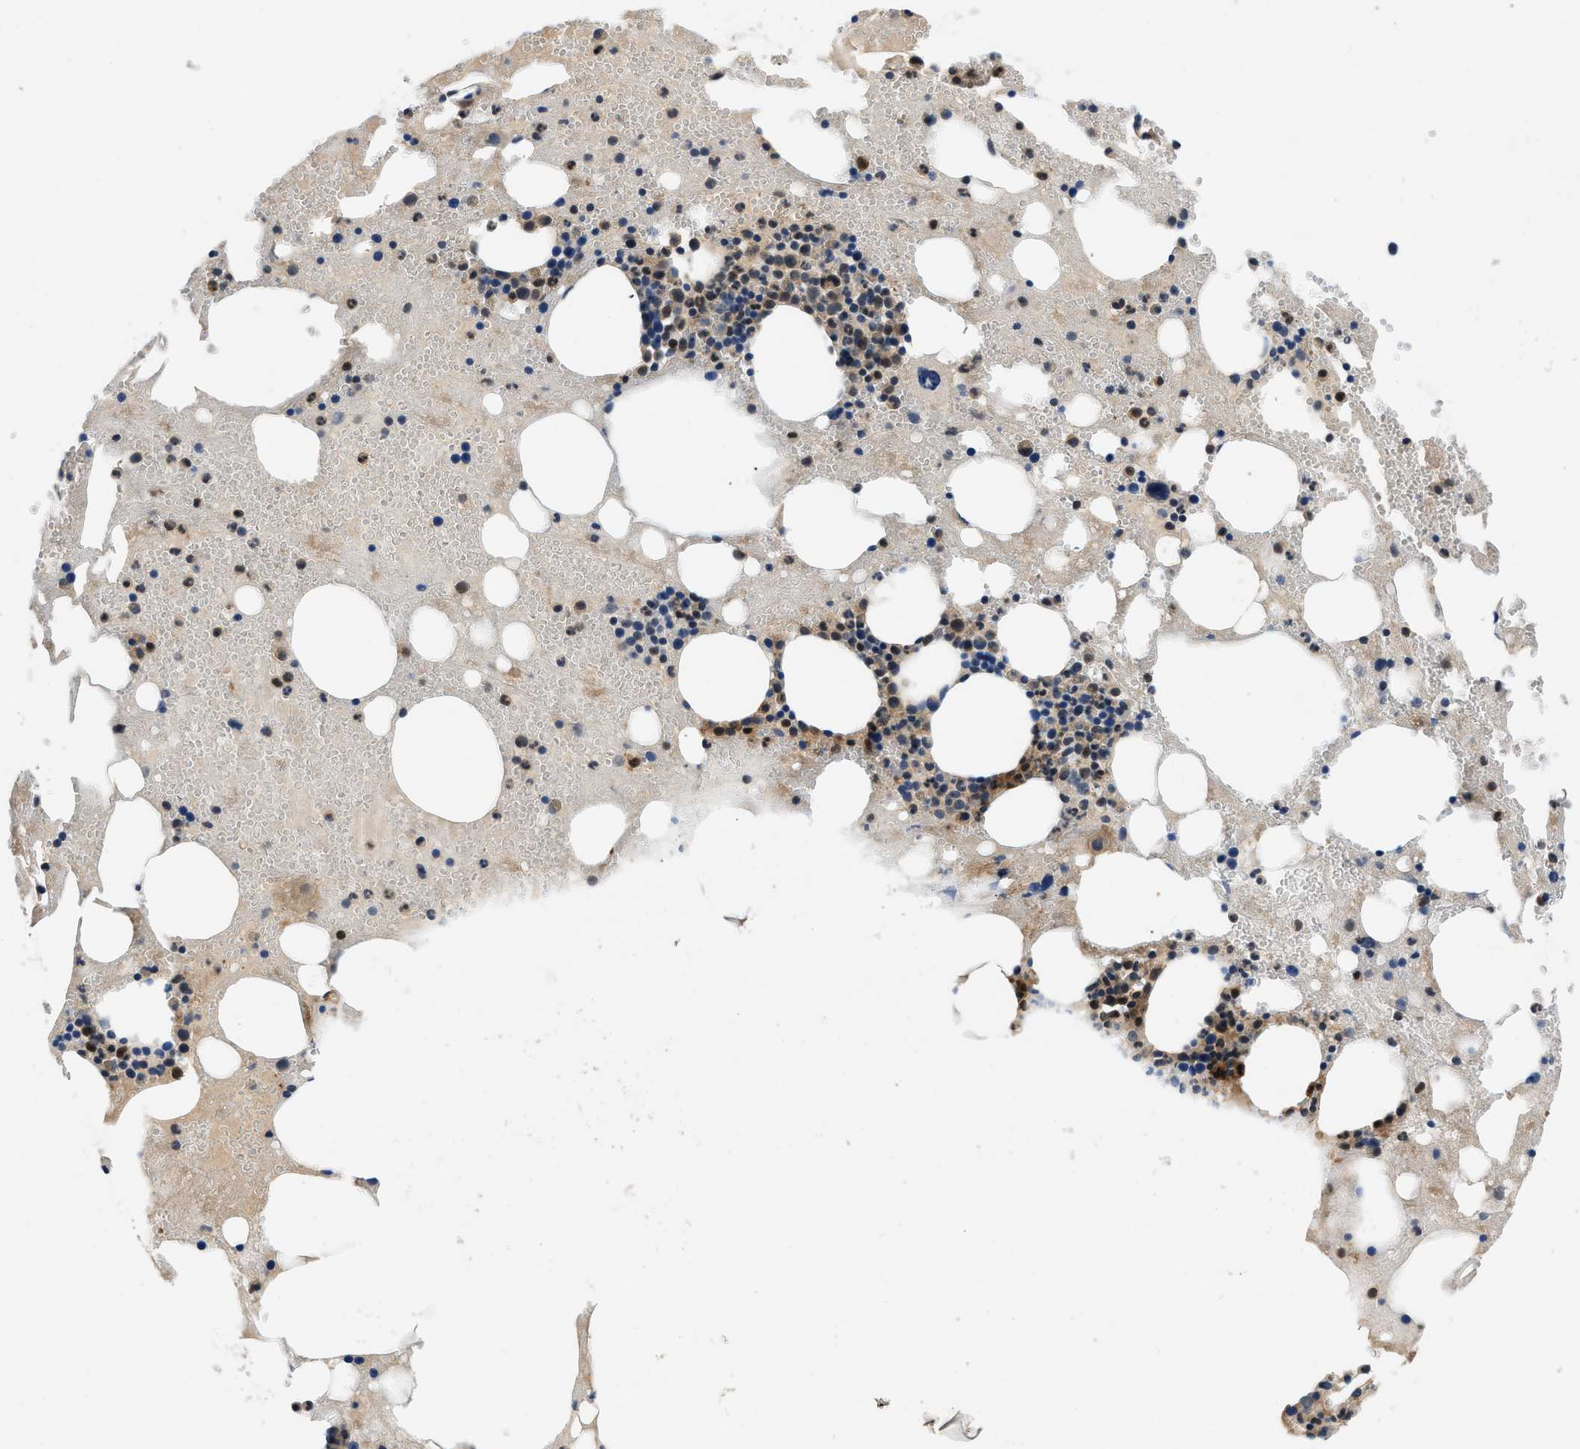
{"staining": {"intensity": "moderate", "quantity": "<25%", "location": "cytoplasmic/membranous"}, "tissue": "bone marrow", "cell_type": "Hematopoietic cells", "image_type": "normal", "snomed": [{"axis": "morphology", "description": "Normal tissue, NOS"}, {"axis": "morphology", "description": "Inflammation, NOS"}, {"axis": "topography", "description": "Bone marrow"}], "caption": "Hematopoietic cells exhibit low levels of moderate cytoplasmic/membranous positivity in about <25% of cells in unremarkable human bone marrow.", "gene": "GPR31", "patient": {"sex": "female", "age": 17}}